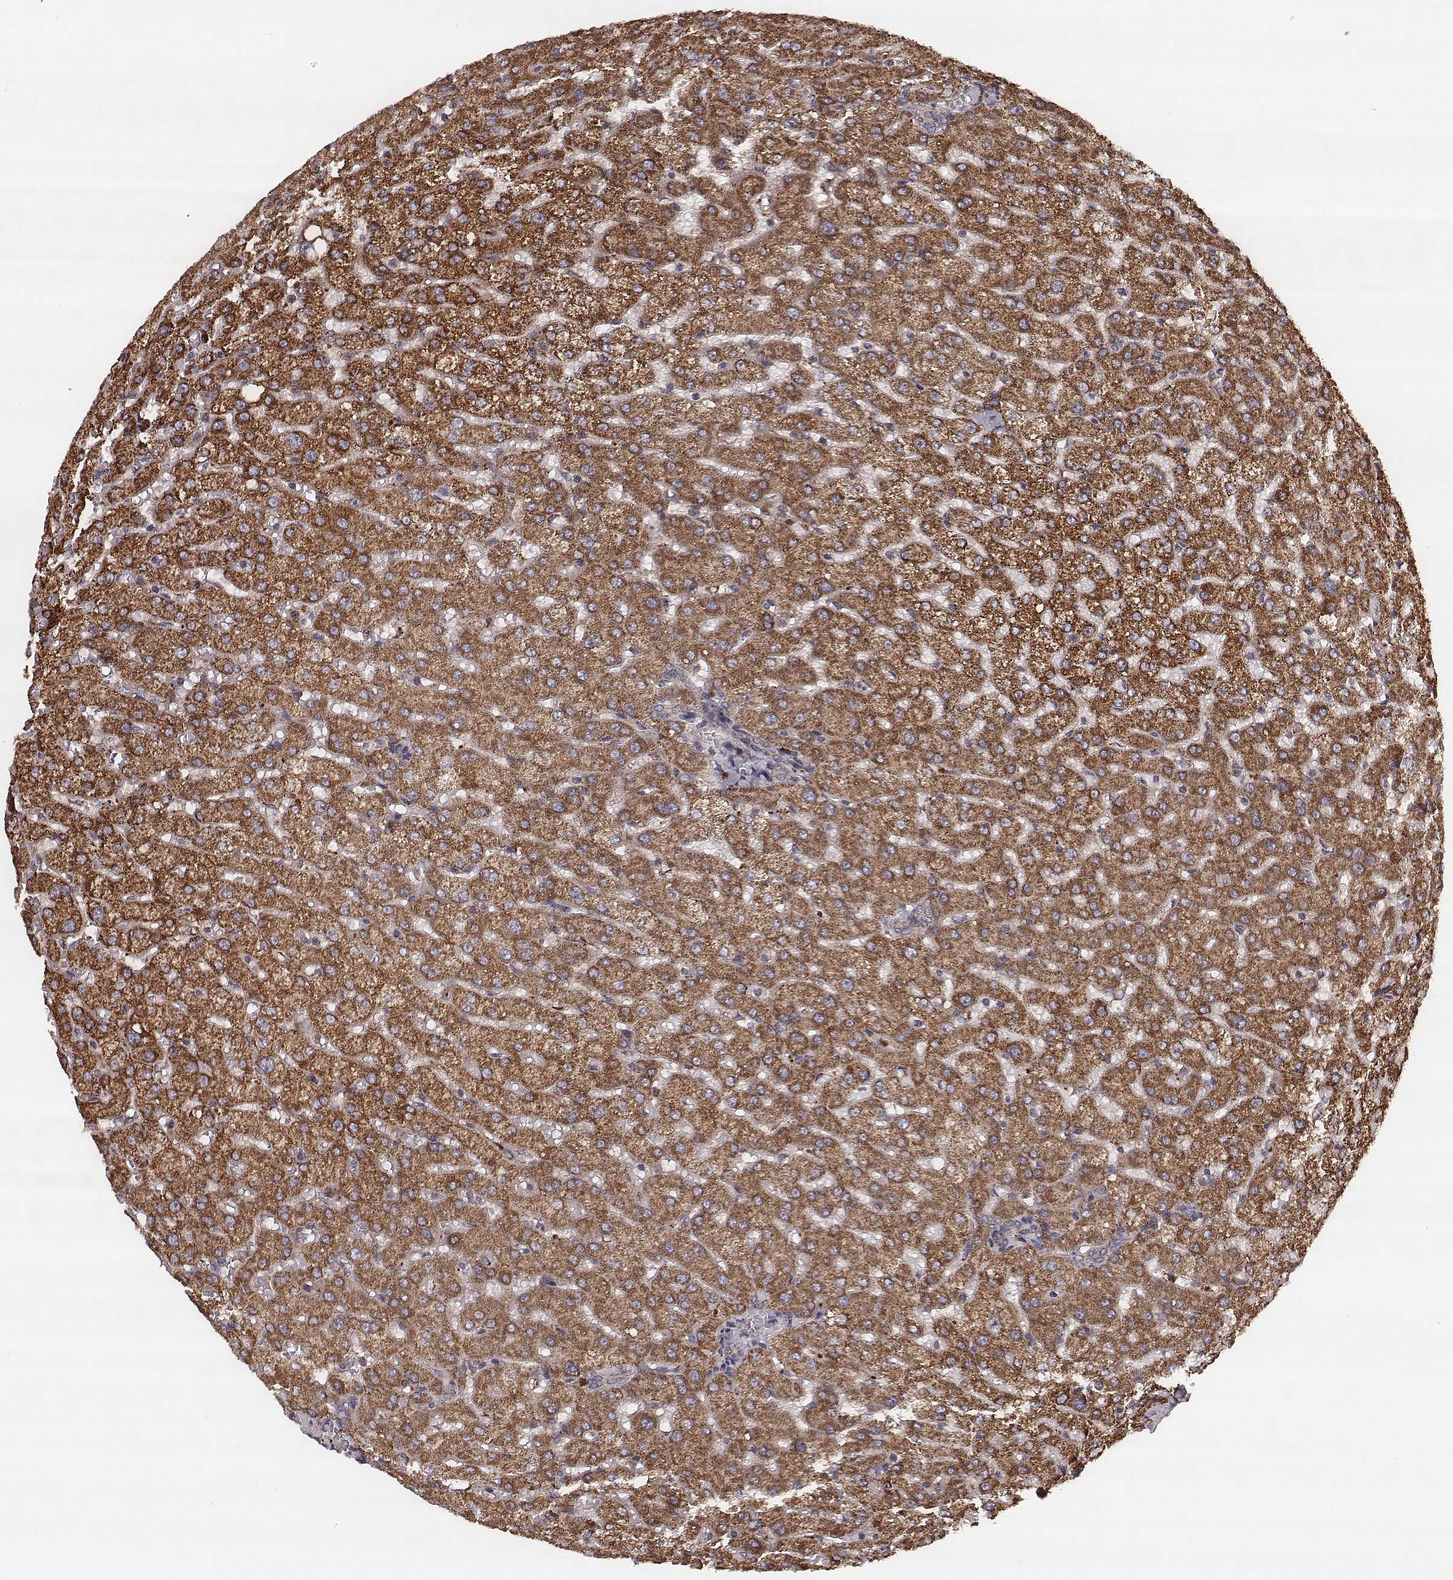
{"staining": {"intensity": "negative", "quantity": "none", "location": "none"}, "tissue": "liver", "cell_type": "Cholangiocytes", "image_type": "normal", "snomed": [{"axis": "morphology", "description": "Normal tissue, NOS"}, {"axis": "topography", "description": "Liver"}], "caption": "A high-resolution photomicrograph shows immunohistochemistry staining of normal liver, which shows no significant positivity in cholangiocytes.", "gene": "ZDHHC21", "patient": {"sex": "female", "age": 50}}